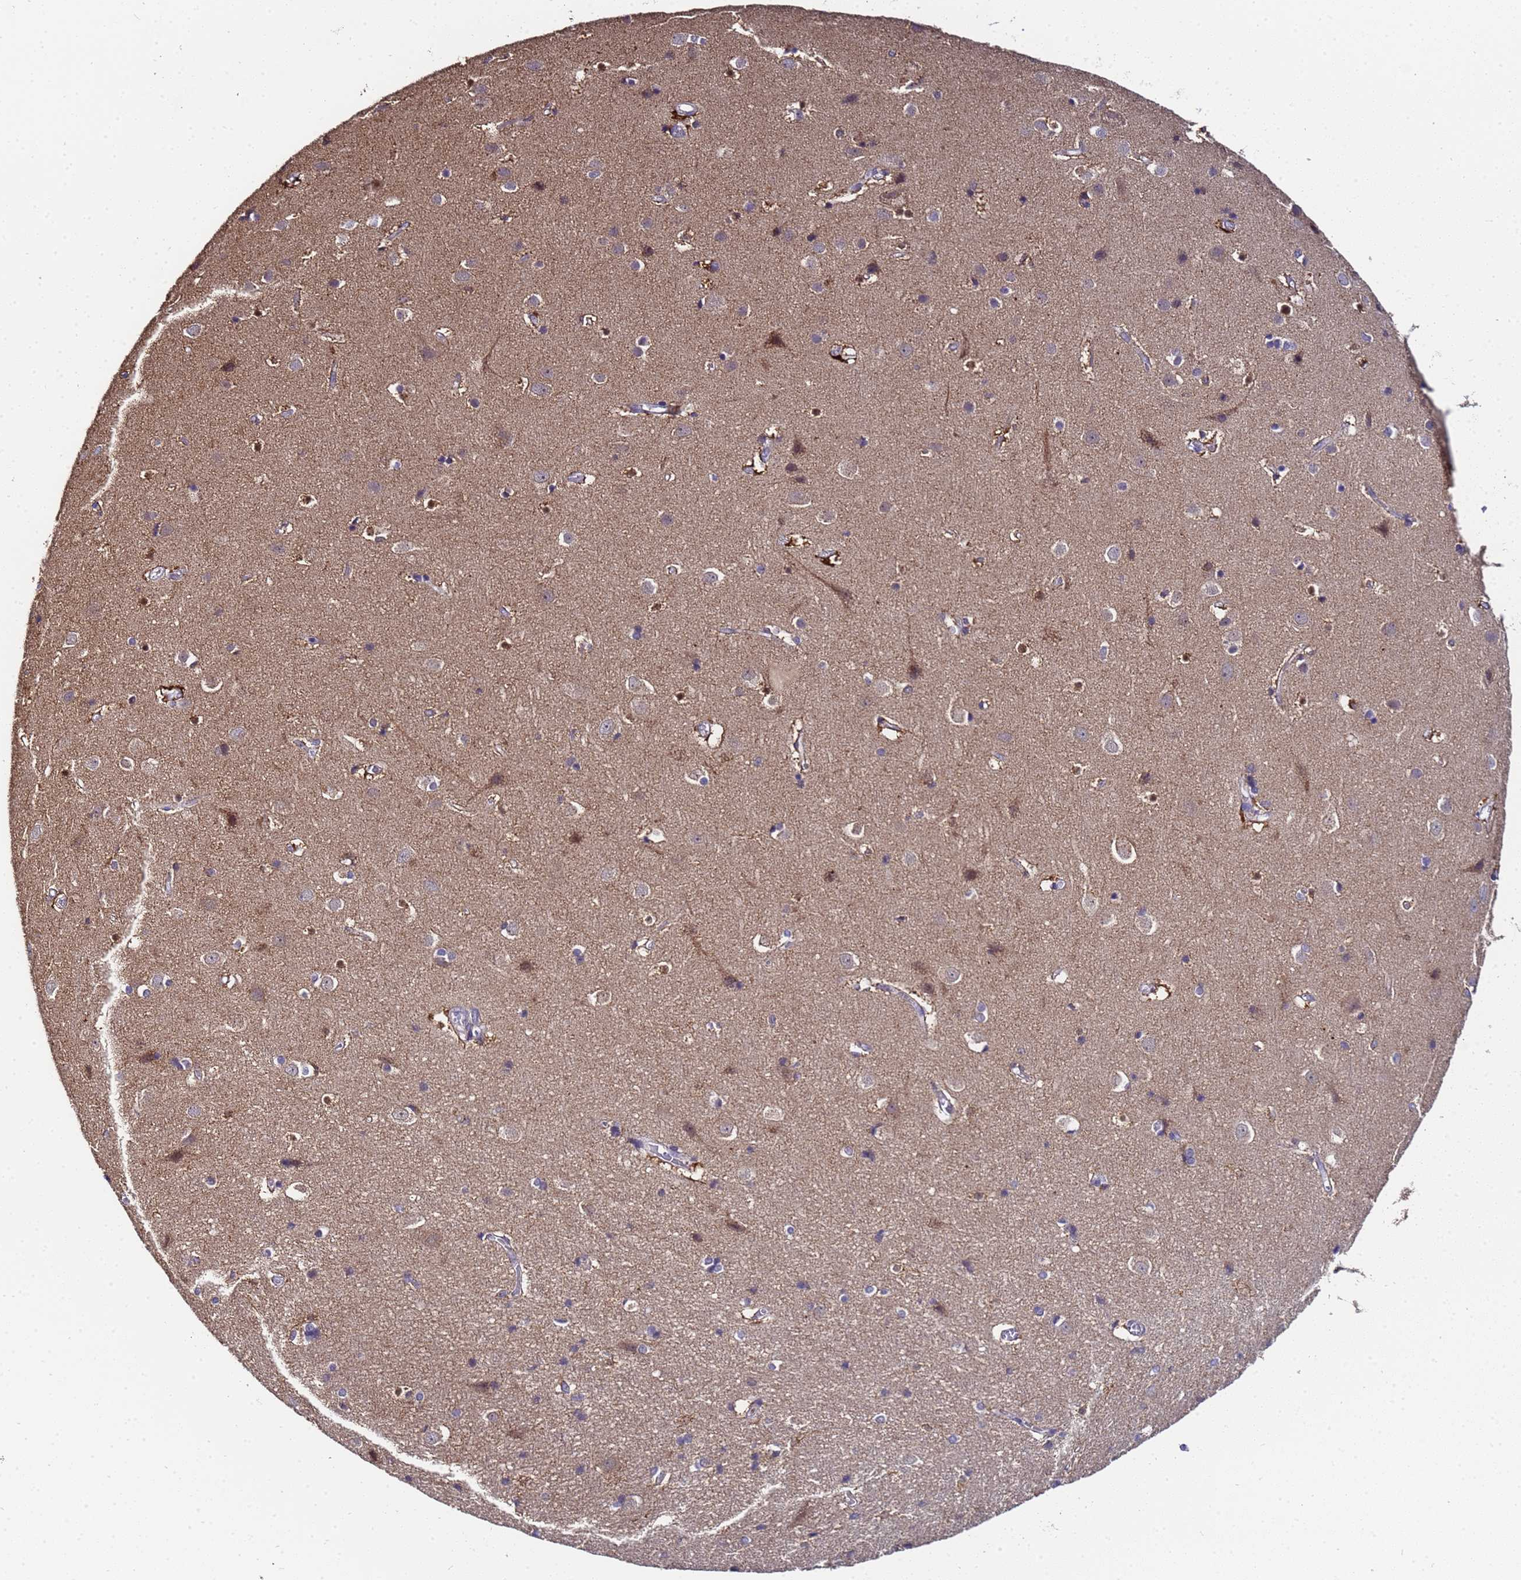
{"staining": {"intensity": "moderate", "quantity": "25%-75%", "location": "cytoplasmic/membranous"}, "tissue": "cerebral cortex", "cell_type": "Endothelial cells", "image_type": "normal", "snomed": [{"axis": "morphology", "description": "Normal tissue, NOS"}, {"axis": "topography", "description": "Cerebral cortex"}], "caption": "Moderate cytoplasmic/membranous staining is appreciated in about 25%-75% of endothelial cells in unremarkable cerebral cortex.", "gene": "ANAPC13", "patient": {"sex": "male", "age": 54}}